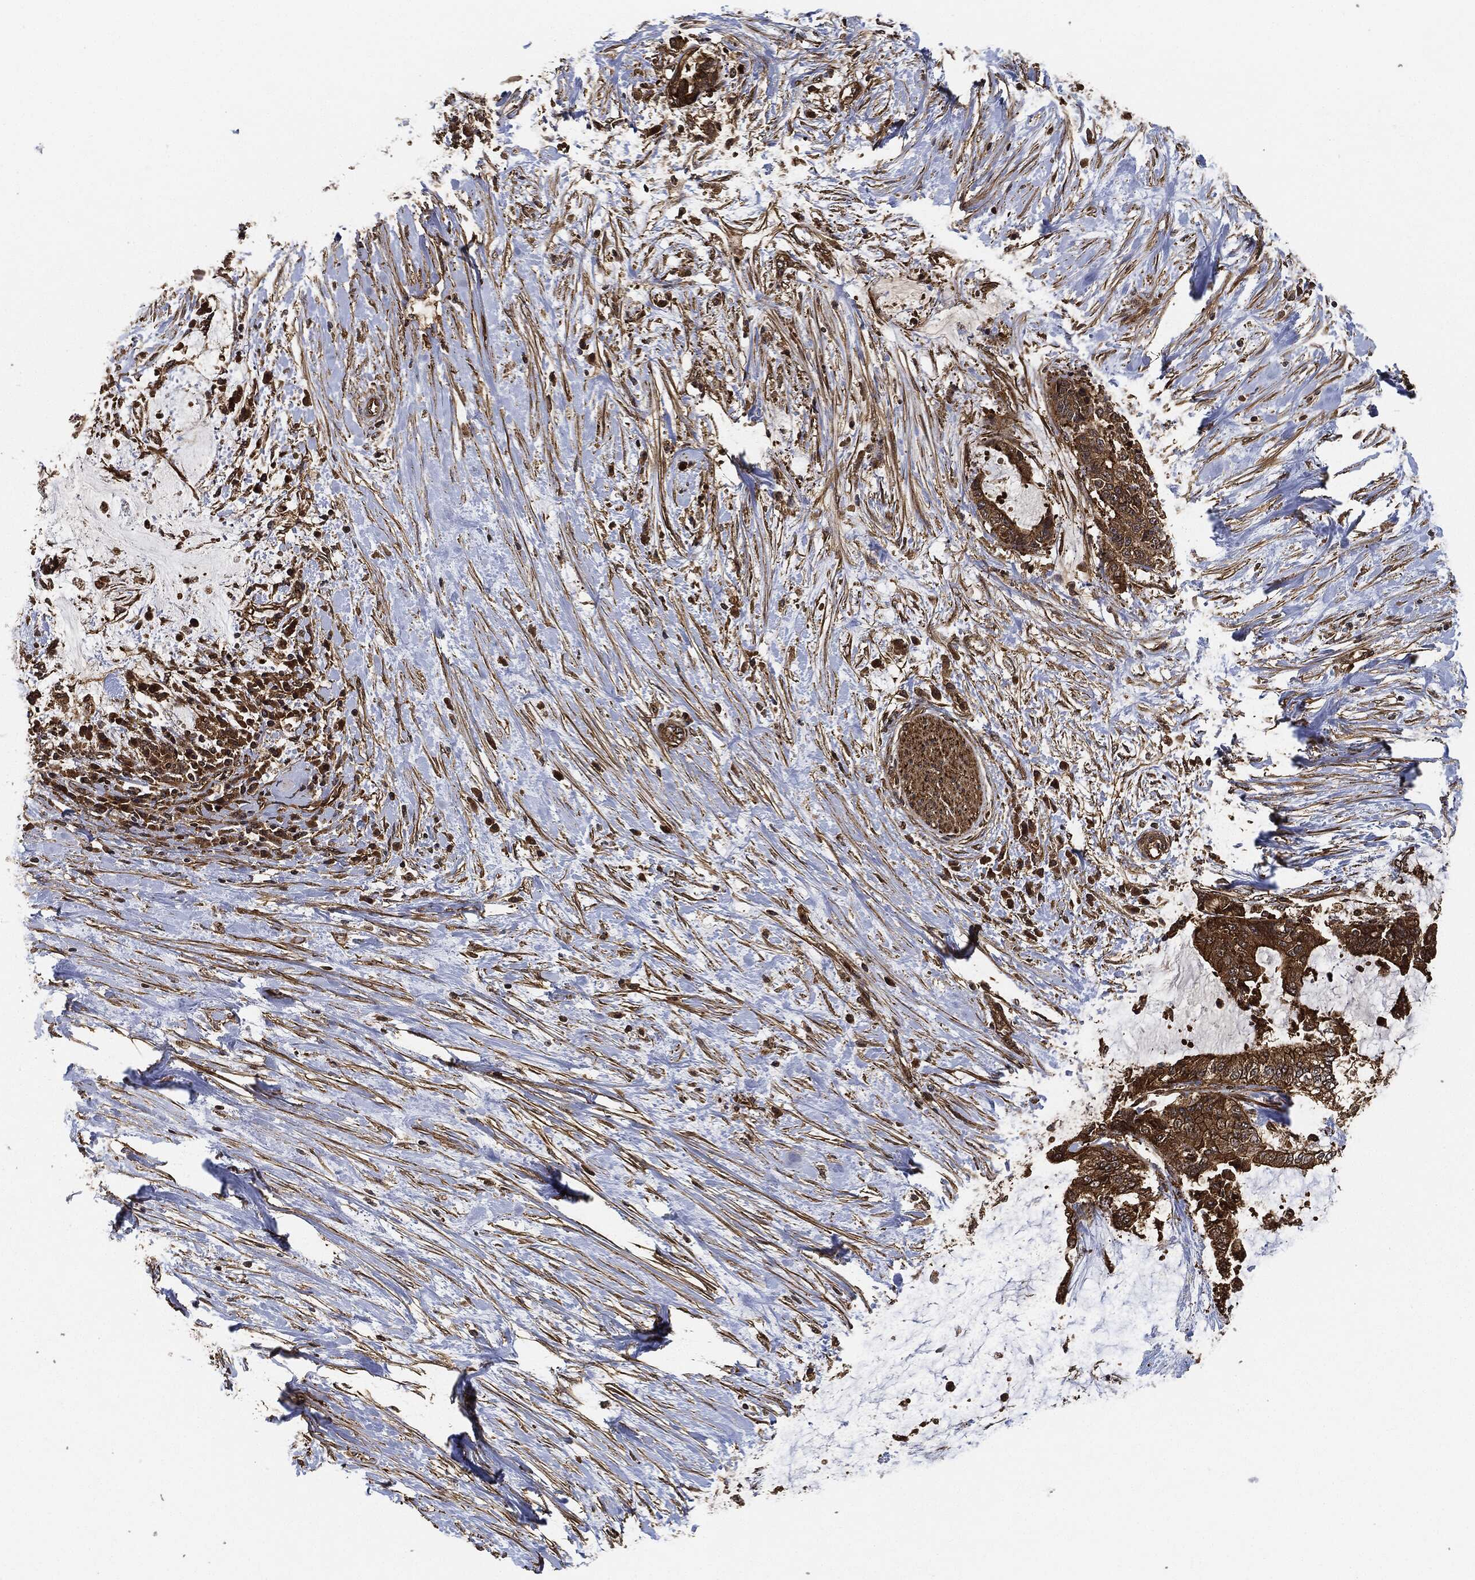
{"staining": {"intensity": "strong", "quantity": ">75%", "location": "cytoplasmic/membranous"}, "tissue": "liver cancer", "cell_type": "Tumor cells", "image_type": "cancer", "snomed": [{"axis": "morphology", "description": "Cholangiocarcinoma"}, {"axis": "topography", "description": "Liver"}], "caption": "Brown immunohistochemical staining in human liver cancer (cholangiocarcinoma) displays strong cytoplasmic/membranous staining in approximately >75% of tumor cells. The protein is shown in brown color, while the nuclei are stained blue.", "gene": "CEP290", "patient": {"sex": "female", "age": 73}}